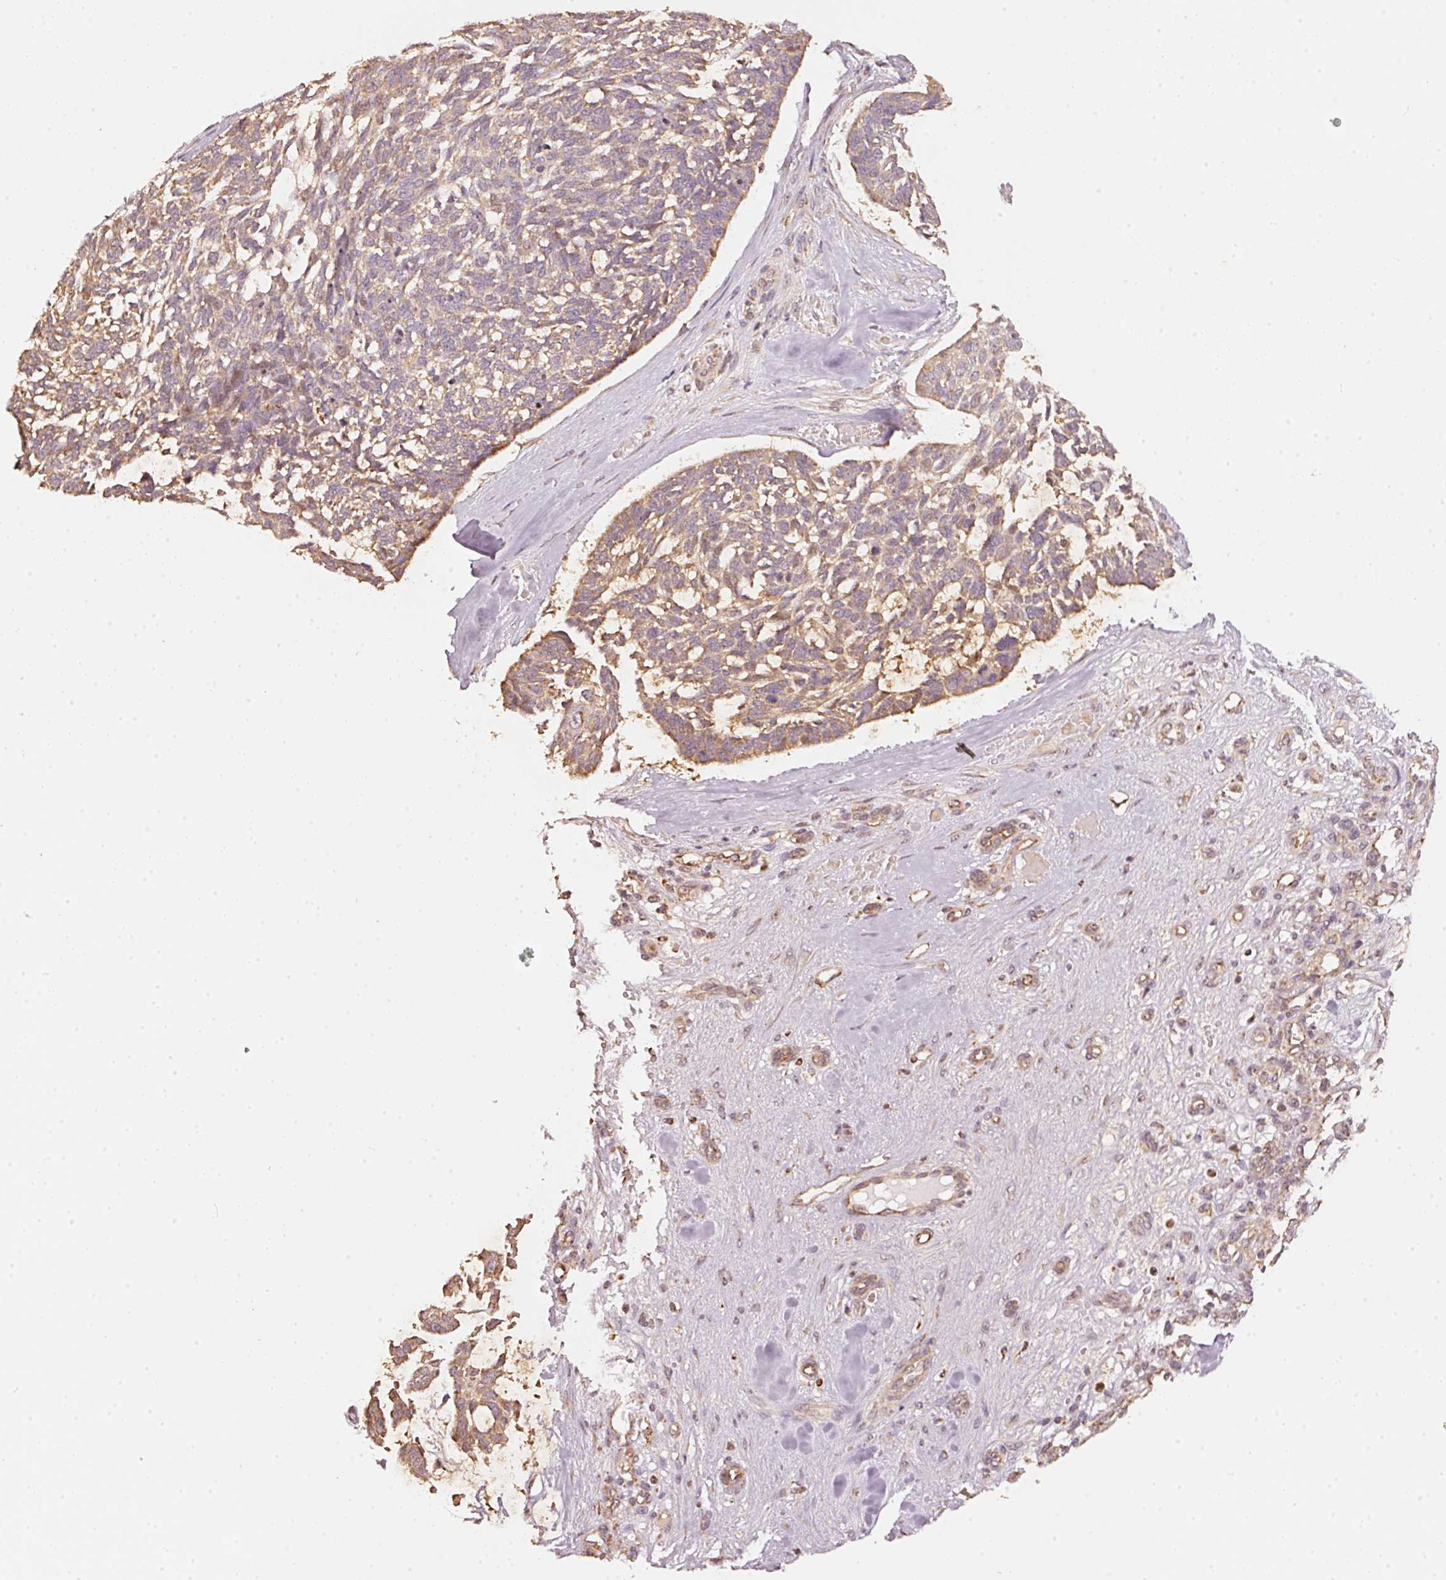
{"staining": {"intensity": "moderate", "quantity": ">75%", "location": "cytoplasmic/membranous"}, "tissue": "skin cancer", "cell_type": "Tumor cells", "image_type": "cancer", "snomed": [{"axis": "morphology", "description": "Basal cell carcinoma"}, {"axis": "topography", "description": "Skin"}], "caption": "An immunohistochemistry (IHC) histopathology image of tumor tissue is shown. Protein staining in brown shows moderate cytoplasmic/membranous positivity in basal cell carcinoma (skin) within tumor cells.", "gene": "RAB35", "patient": {"sex": "male", "age": 88}}